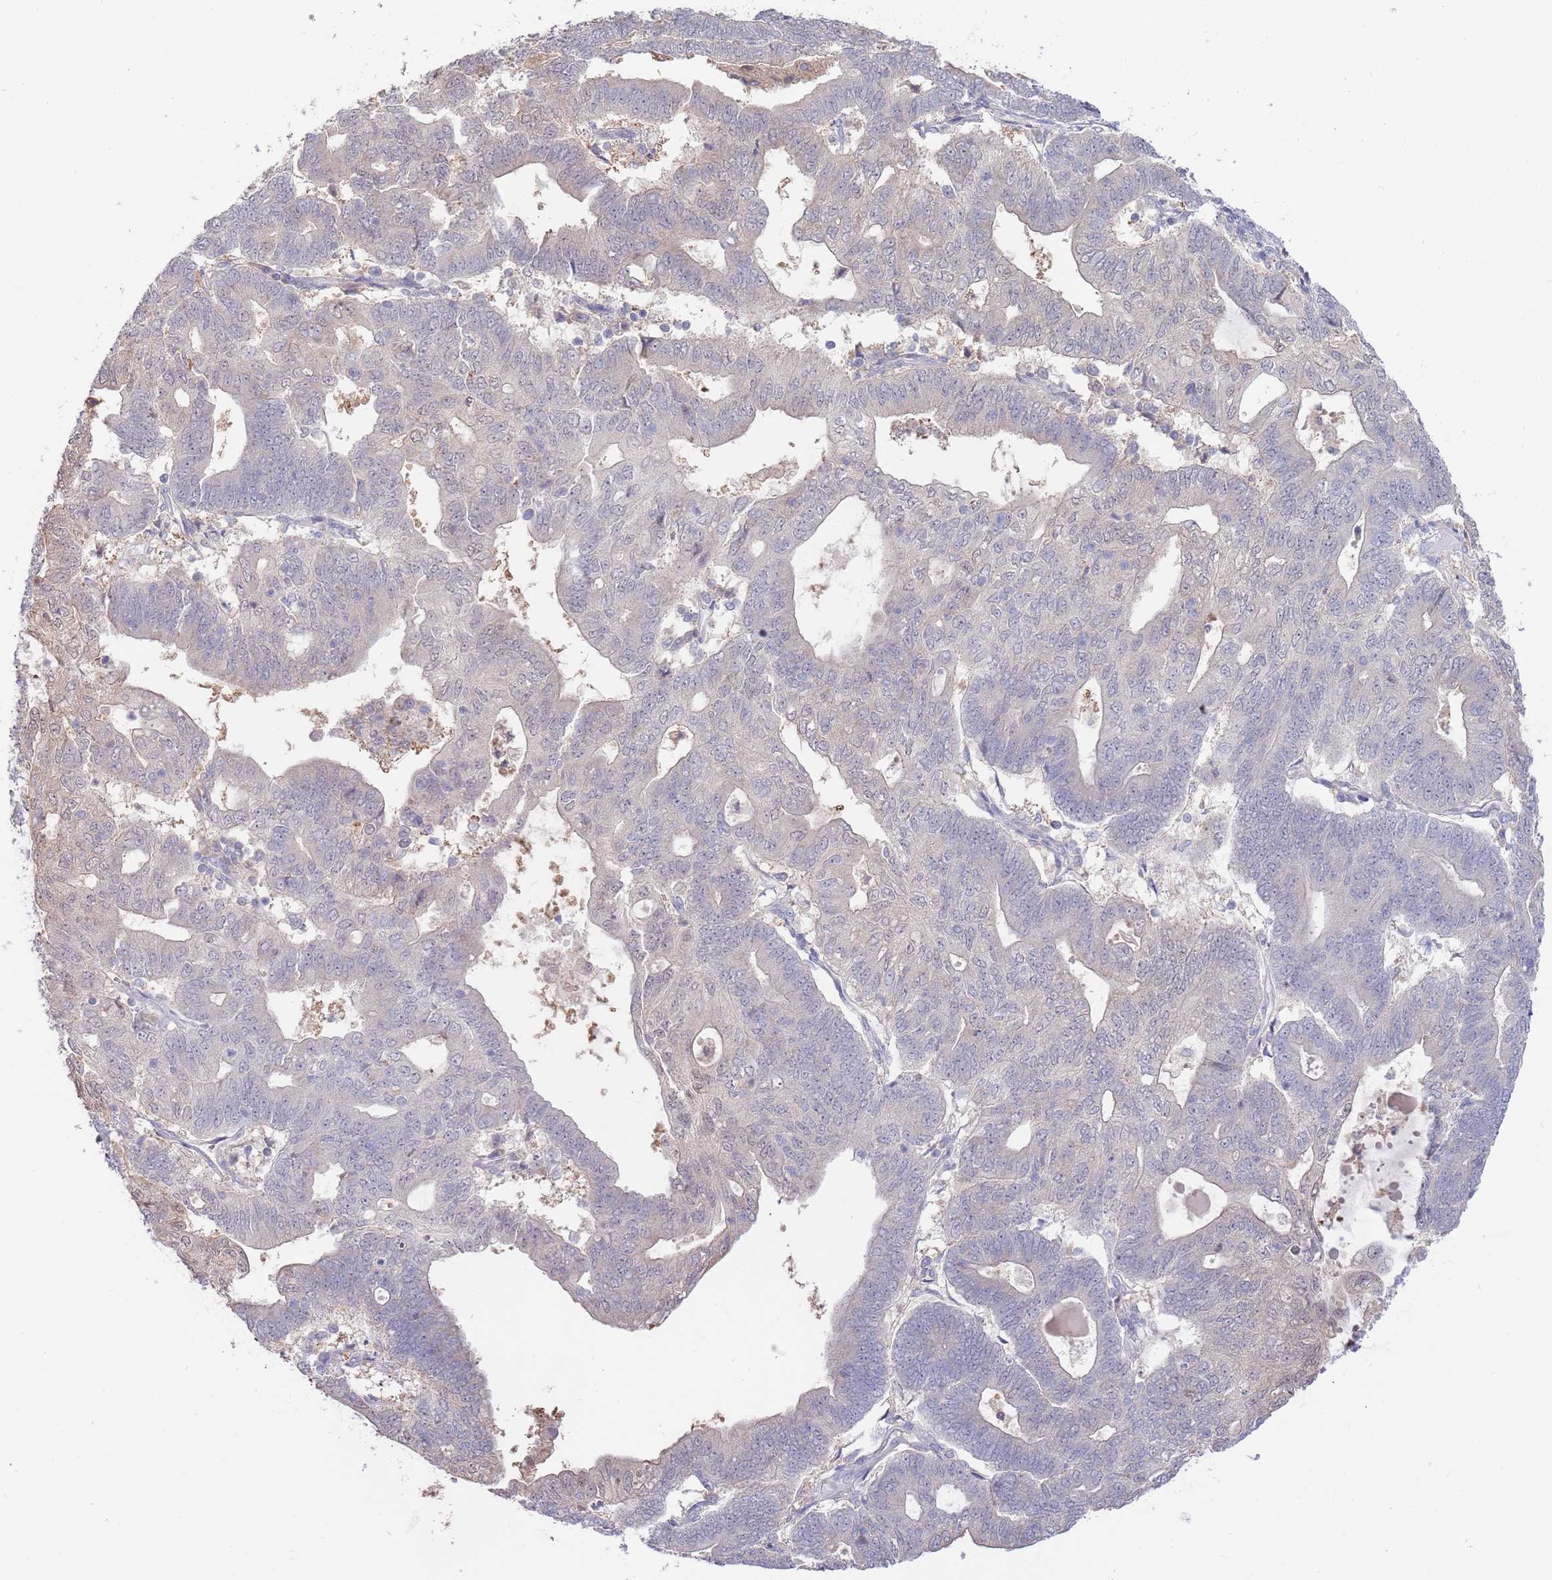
{"staining": {"intensity": "weak", "quantity": "<25%", "location": "cytoplasmic/membranous"}, "tissue": "endometrial cancer", "cell_type": "Tumor cells", "image_type": "cancer", "snomed": [{"axis": "morphology", "description": "Adenocarcinoma, NOS"}, {"axis": "topography", "description": "Endometrium"}], "caption": "This is an IHC histopathology image of endometrial cancer. There is no expression in tumor cells.", "gene": "AP5S1", "patient": {"sex": "female", "age": 70}}